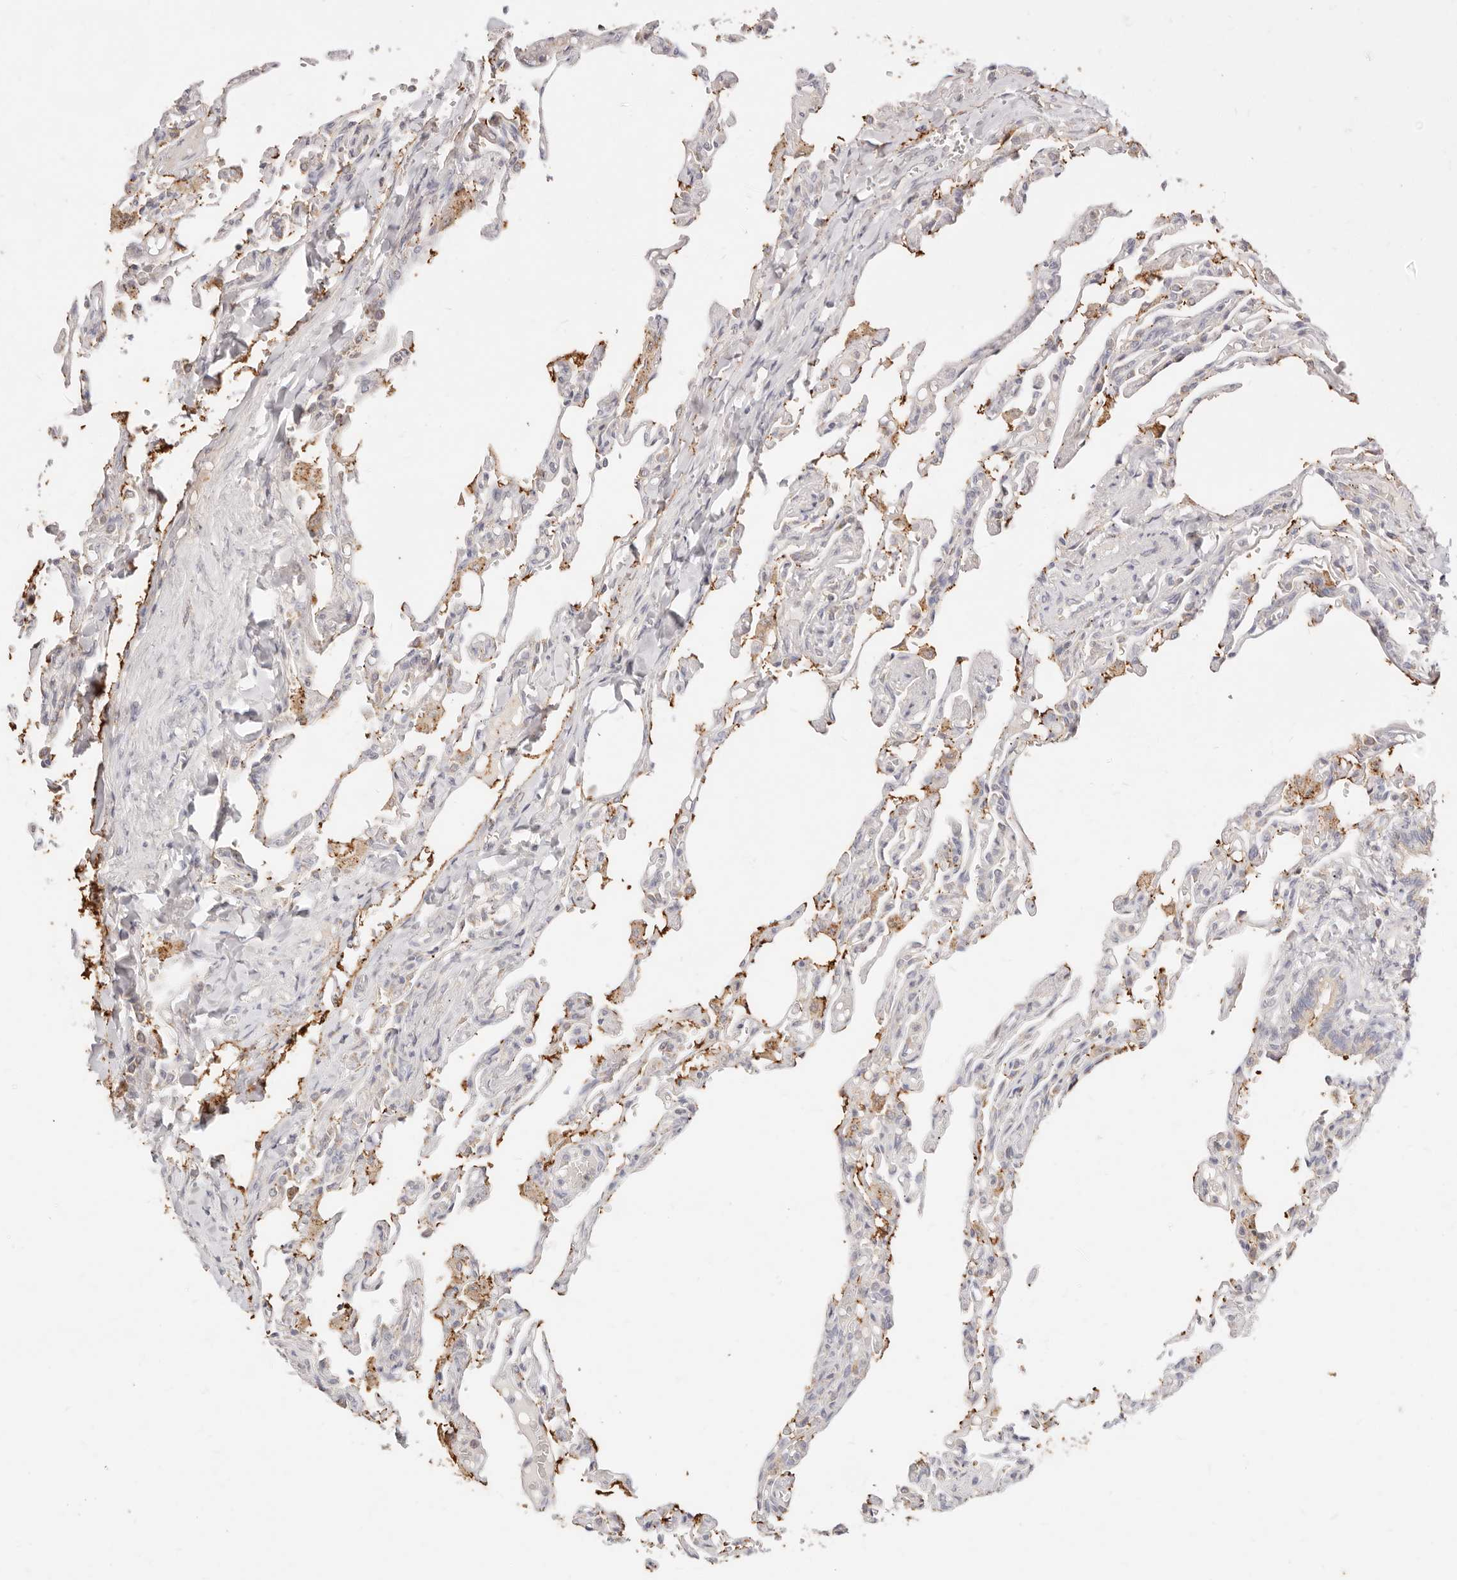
{"staining": {"intensity": "weak", "quantity": "<25%", "location": "cytoplasmic/membranous"}, "tissue": "lung", "cell_type": "Alveolar cells", "image_type": "normal", "snomed": [{"axis": "morphology", "description": "Normal tissue, NOS"}, {"axis": "topography", "description": "Lung"}], "caption": "This histopathology image is of normal lung stained with immunohistochemistry to label a protein in brown with the nuclei are counter-stained blue. There is no expression in alveolar cells. The staining was performed using DAB to visualize the protein expression in brown, while the nuclei were stained in blue with hematoxylin (Magnification: 20x).", "gene": "ACOX1", "patient": {"sex": "male", "age": 21}}